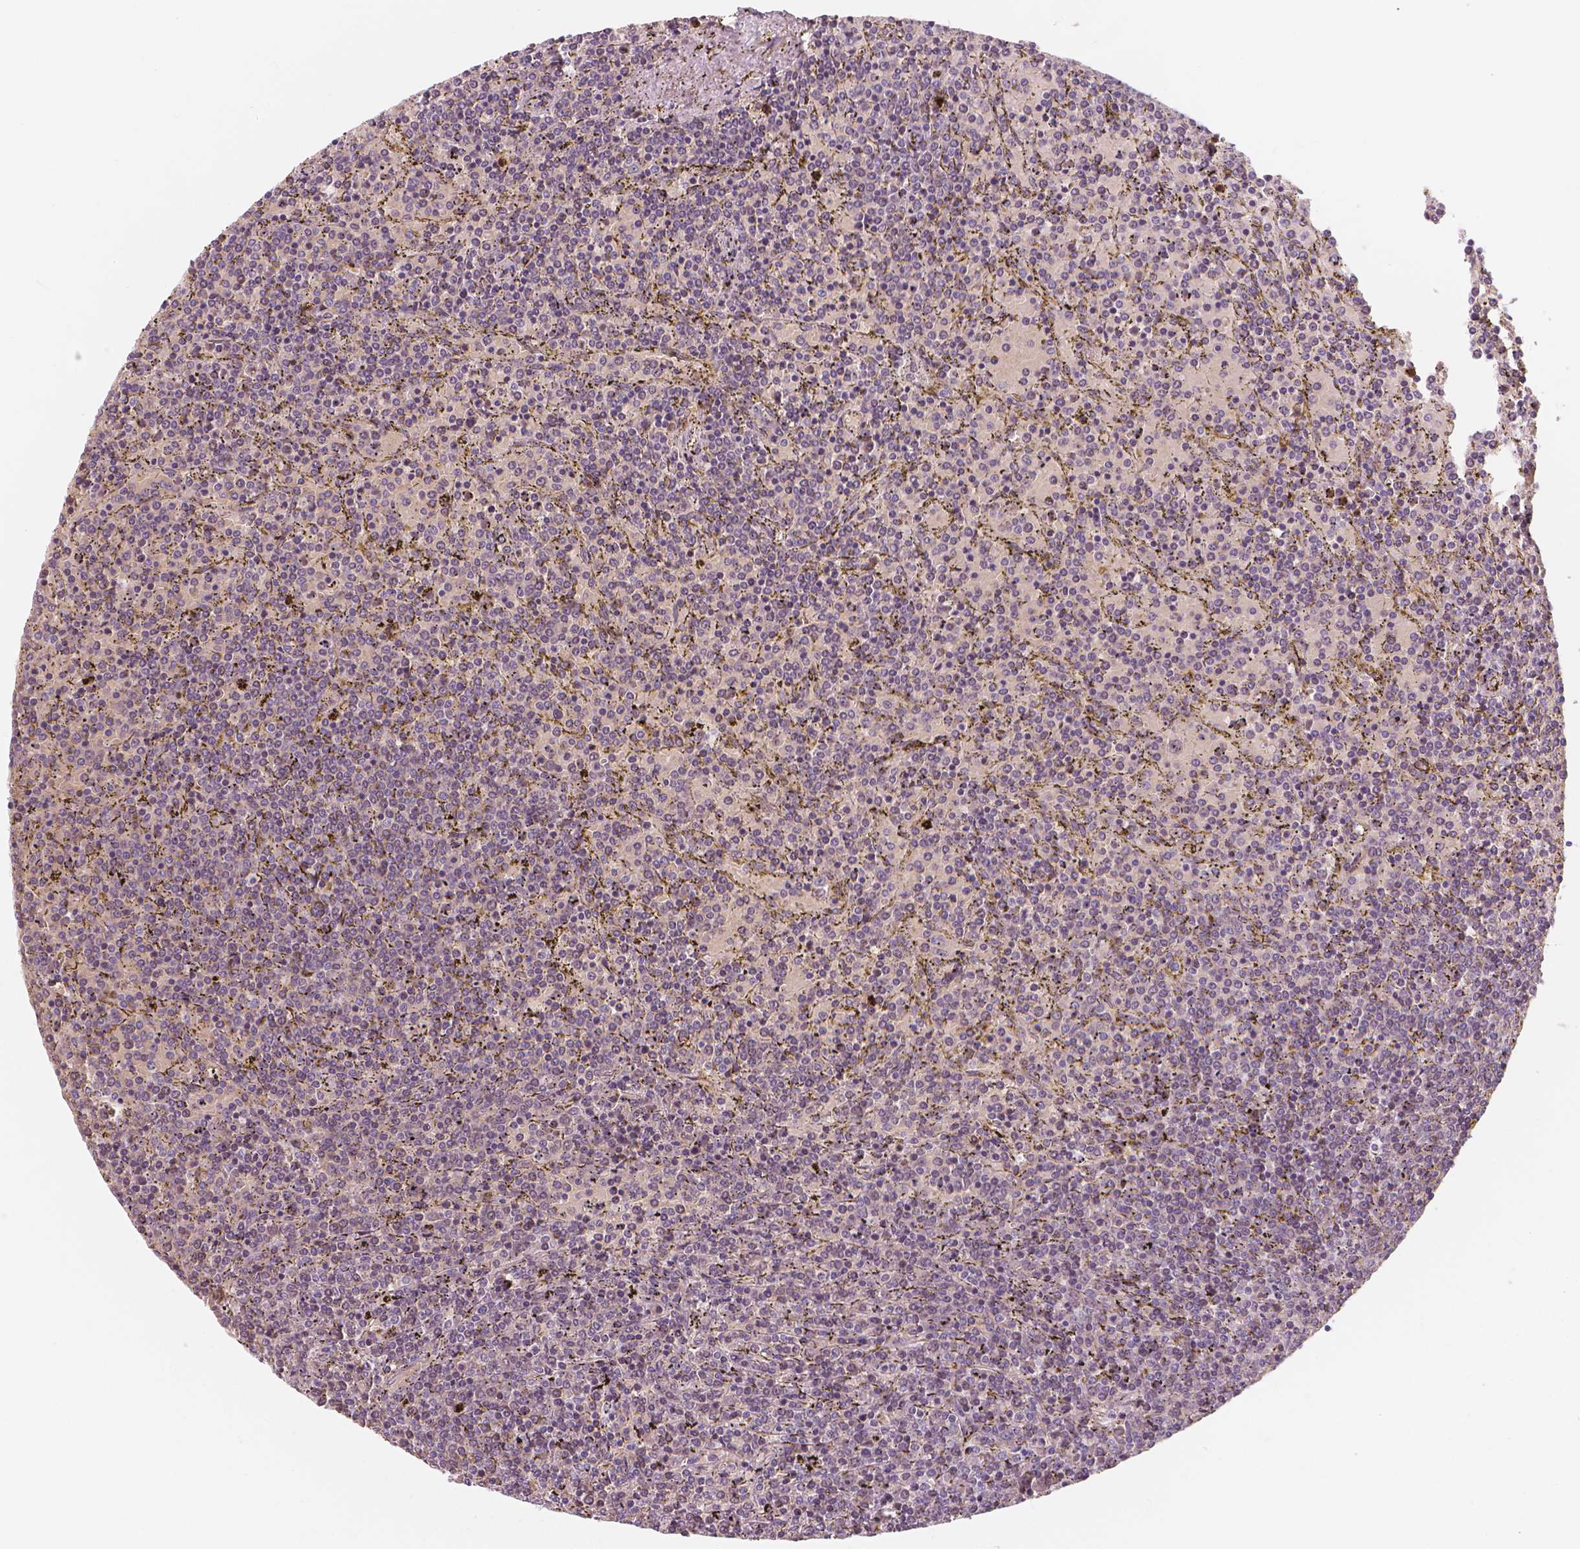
{"staining": {"intensity": "negative", "quantity": "none", "location": "none"}, "tissue": "lymphoma", "cell_type": "Tumor cells", "image_type": "cancer", "snomed": [{"axis": "morphology", "description": "Malignant lymphoma, non-Hodgkin's type, Low grade"}, {"axis": "topography", "description": "Spleen"}], "caption": "This is a histopathology image of IHC staining of low-grade malignant lymphoma, non-Hodgkin's type, which shows no staining in tumor cells. (DAB immunohistochemistry with hematoxylin counter stain).", "gene": "RNASE7", "patient": {"sex": "female", "age": 77}}